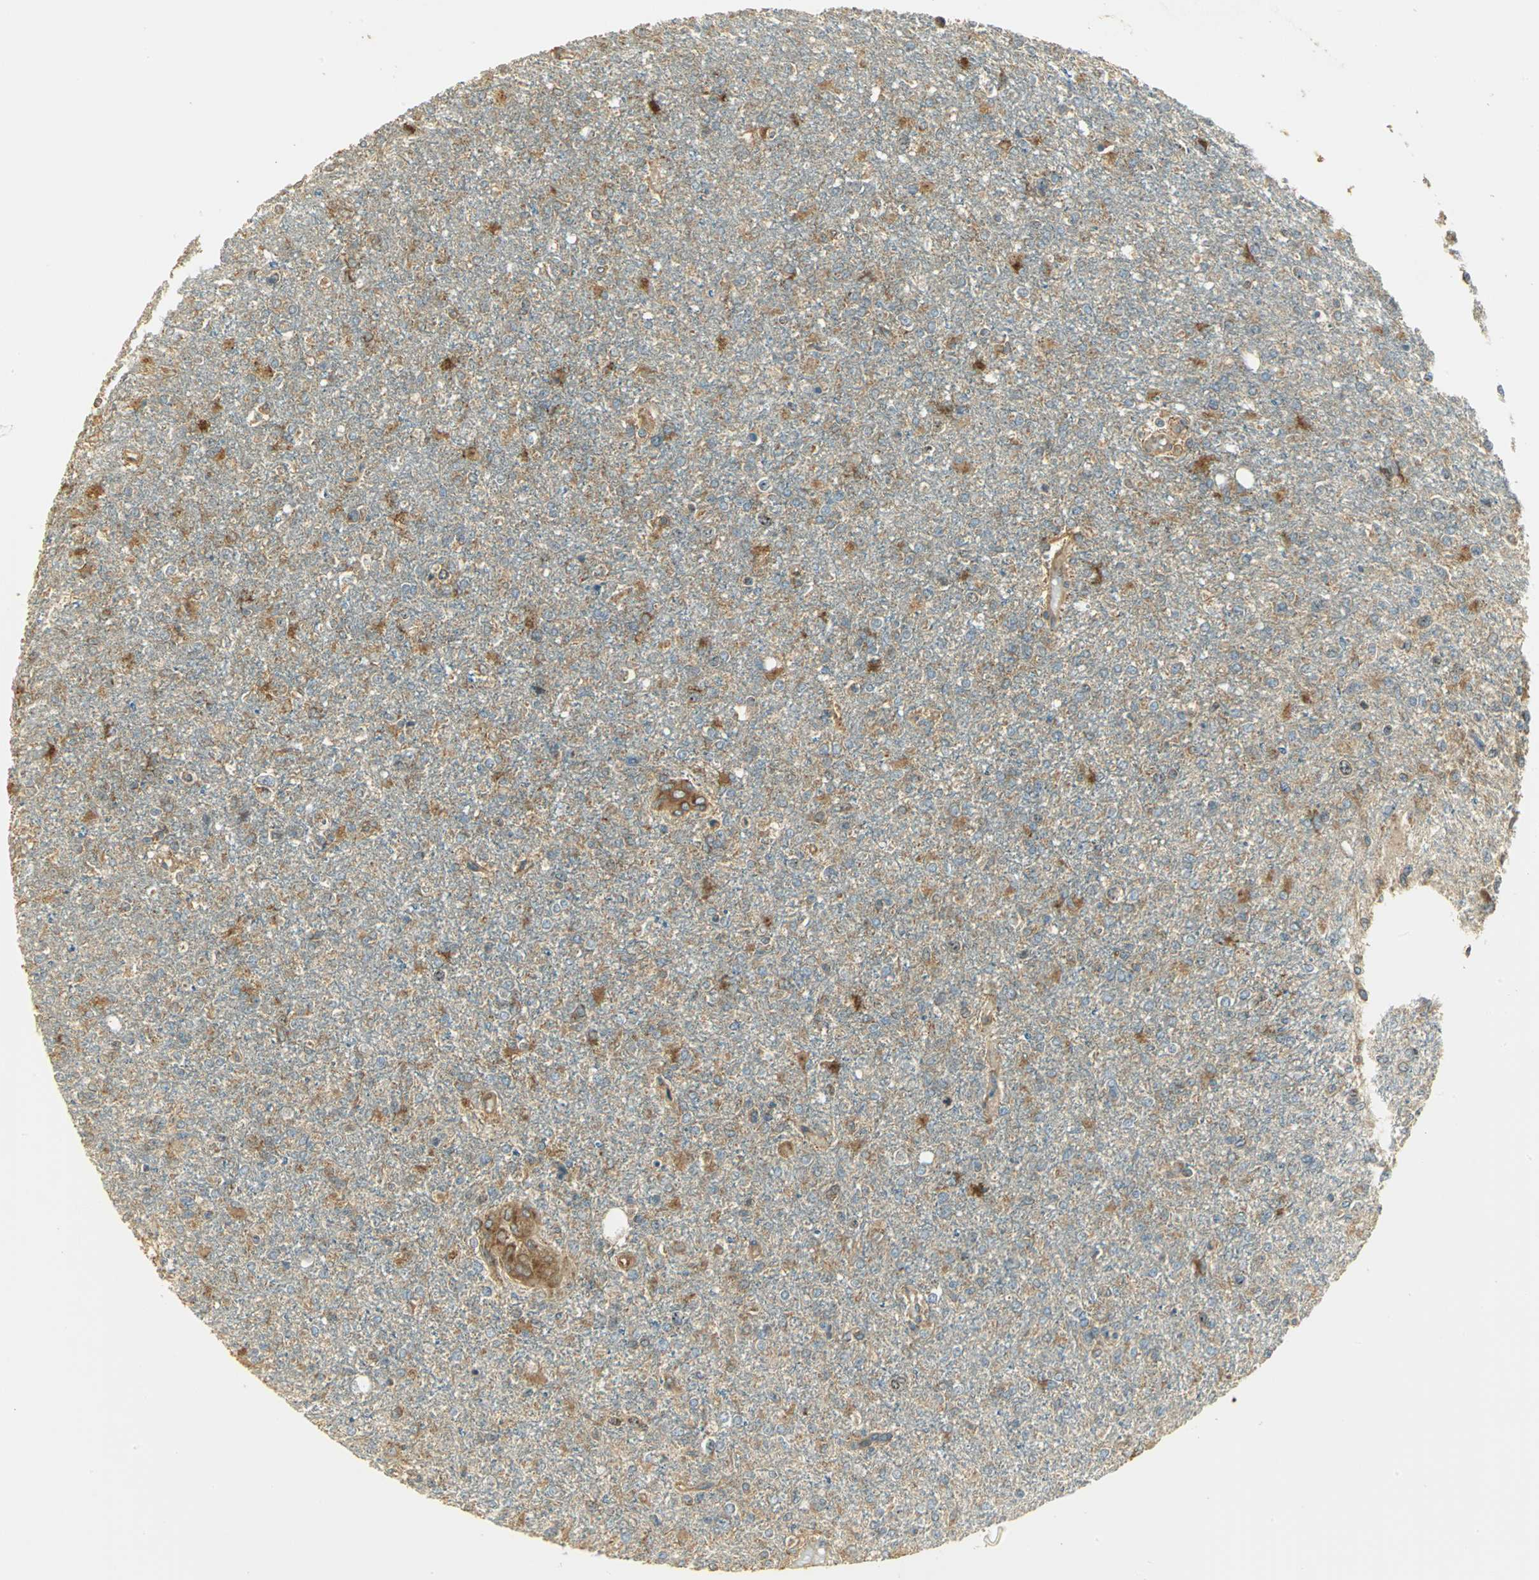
{"staining": {"intensity": "moderate", "quantity": ">75%", "location": "cytoplasmic/membranous"}, "tissue": "glioma", "cell_type": "Tumor cells", "image_type": "cancer", "snomed": [{"axis": "morphology", "description": "Glioma, malignant, High grade"}, {"axis": "topography", "description": "Cerebral cortex"}], "caption": "Immunohistochemistry (IHC) histopathology image of neoplastic tissue: glioma stained using immunohistochemistry demonstrates medium levels of moderate protein expression localized specifically in the cytoplasmic/membranous of tumor cells, appearing as a cytoplasmic/membranous brown color.", "gene": "RARS1", "patient": {"sex": "male", "age": 76}}